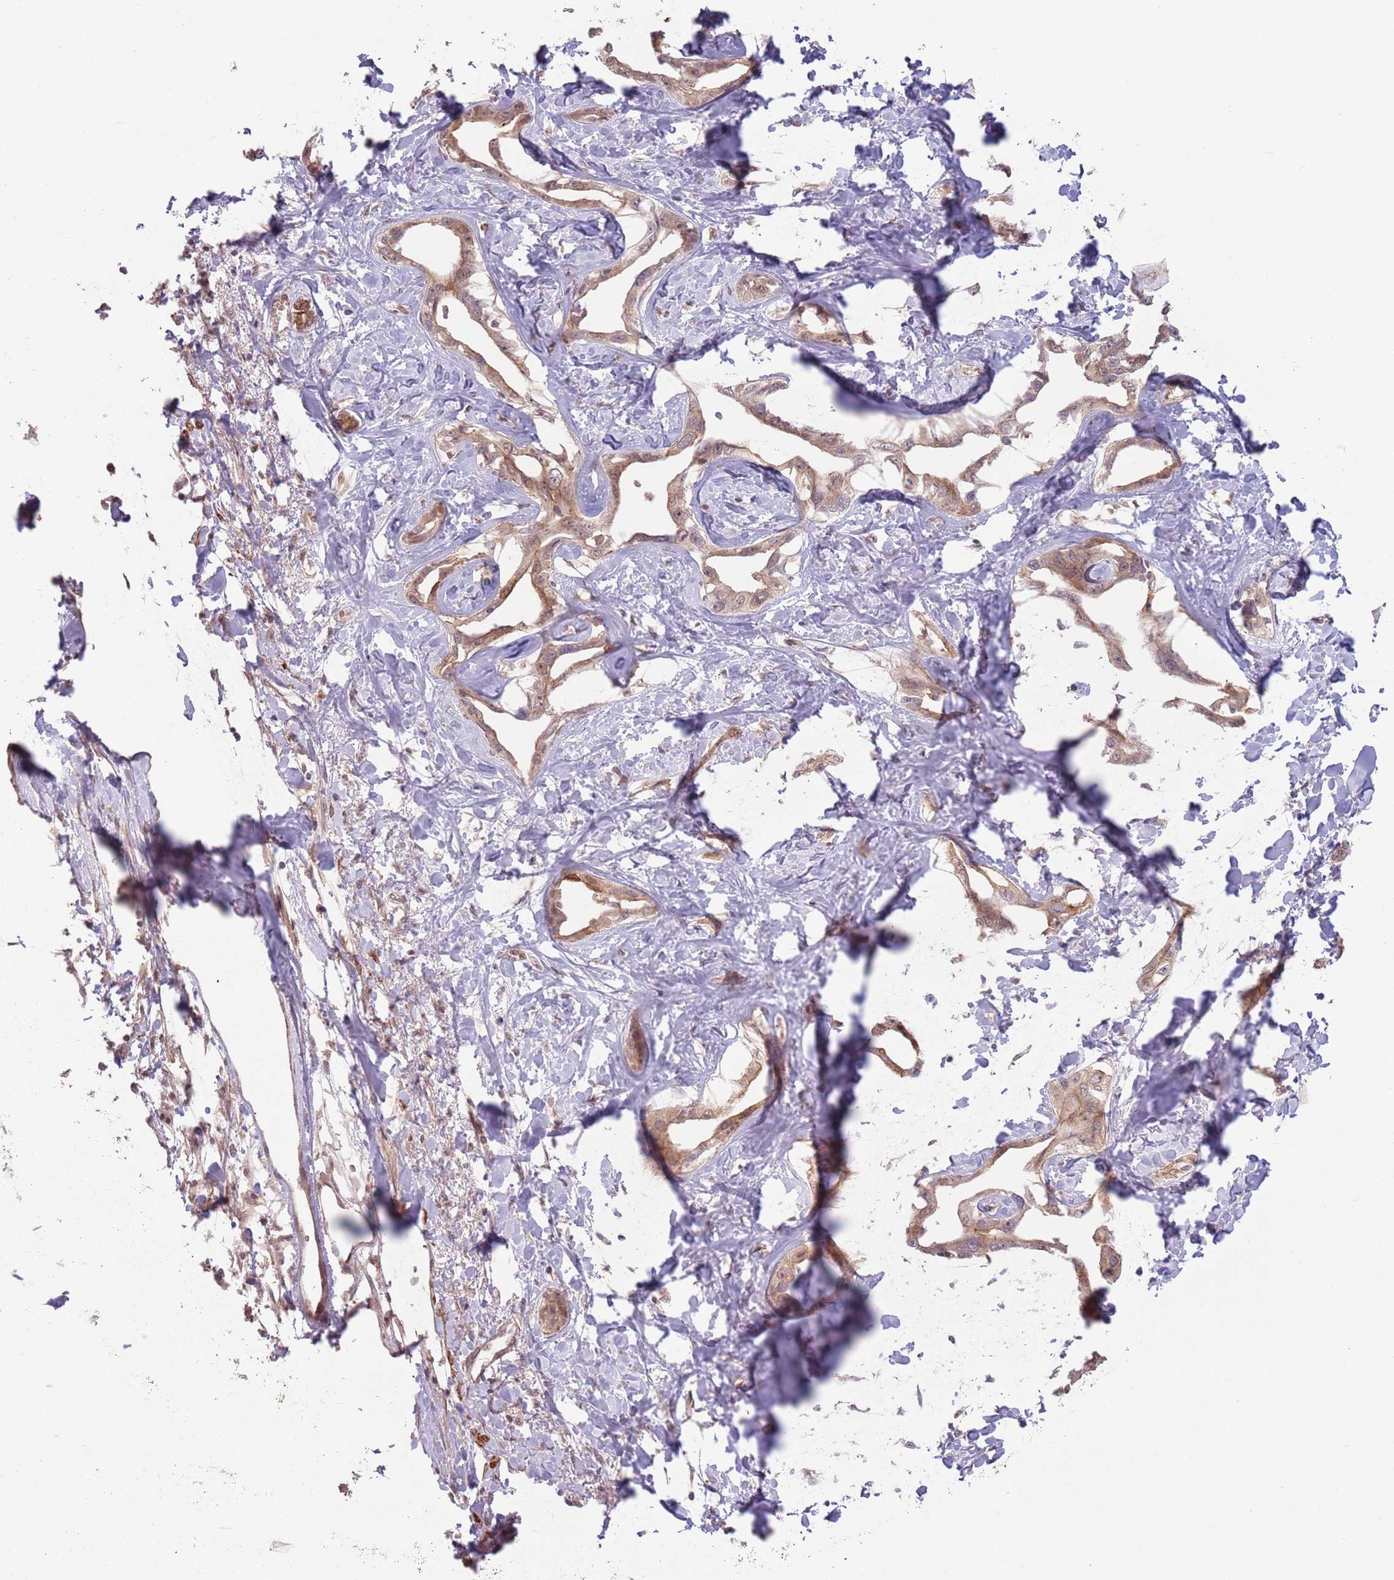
{"staining": {"intensity": "moderate", "quantity": ">75%", "location": "cytoplasmic/membranous"}, "tissue": "liver cancer", "cell_type": "Tumor cells", "image_type": "cancer", "snomed": [{"axis": "morphology", "description": "Cholangiocarcinoma"}, {"axis": "topography", "description": "Liver"}], "caption": "Protein analysis of liver cholangiocarcinoma tissue displays moderate cytoplasmic/membranous staining in about >75% of tumor cells.", "gene": "CCDC154", "patient": {"sex": "male", "age": 59}}